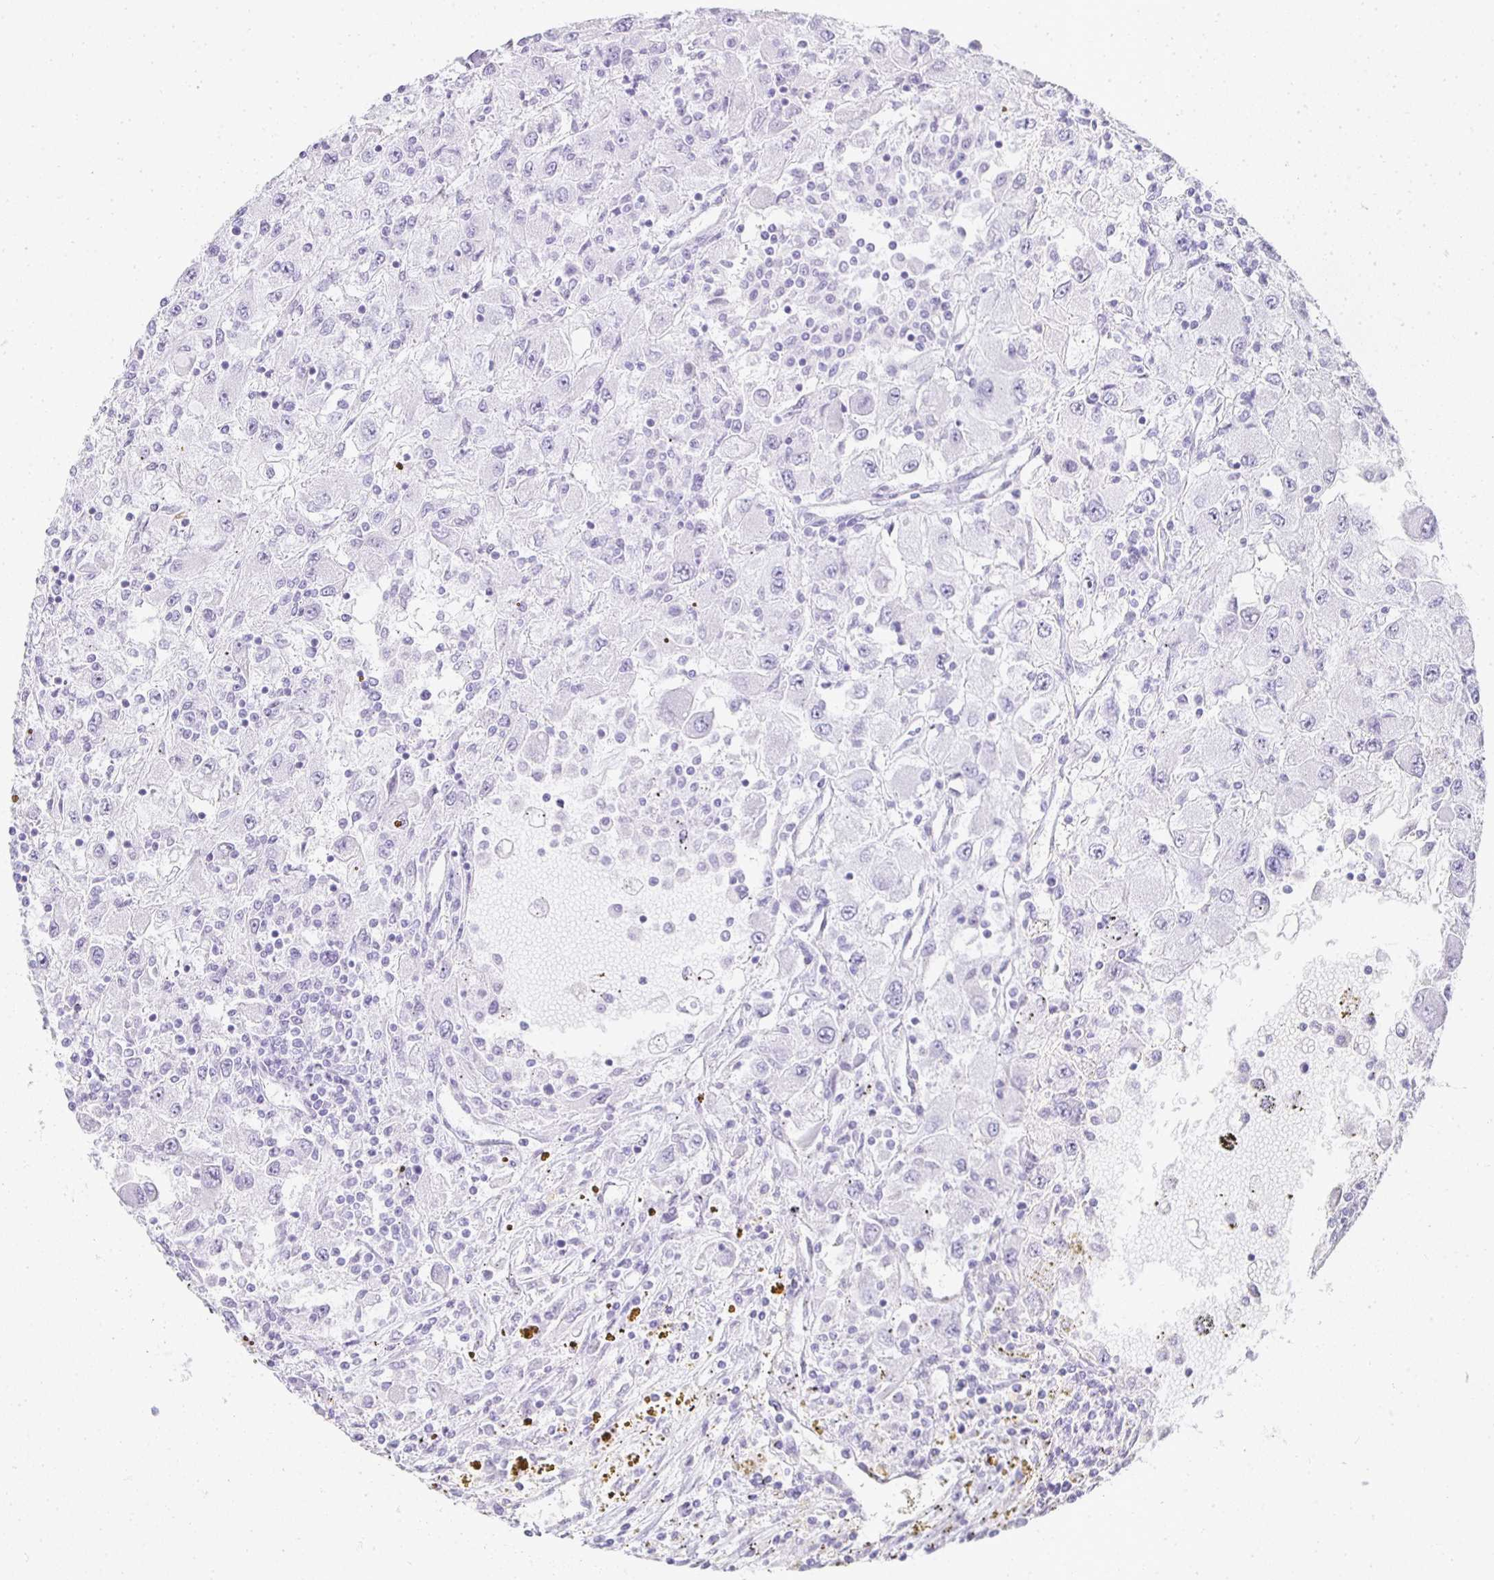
{"staining": {"intensity": "negative", "quantity": "none", "location": "none"}, "tissue": "renal cancer", "cell_type": "Tumor cells", "image_type": "cancer", "snomed": [{"axis": "morphology", "description": "Adenocarcinoma, NOS"}, {"axis": "topography", "description": "Kidney"}], "caption": "Adenocarcinoma (renal) was stained to show a protein in brown. There is no significant staining in tumor cells.", "gene": "TPSD1", "patient": {"sex": "female", "age": 67}}